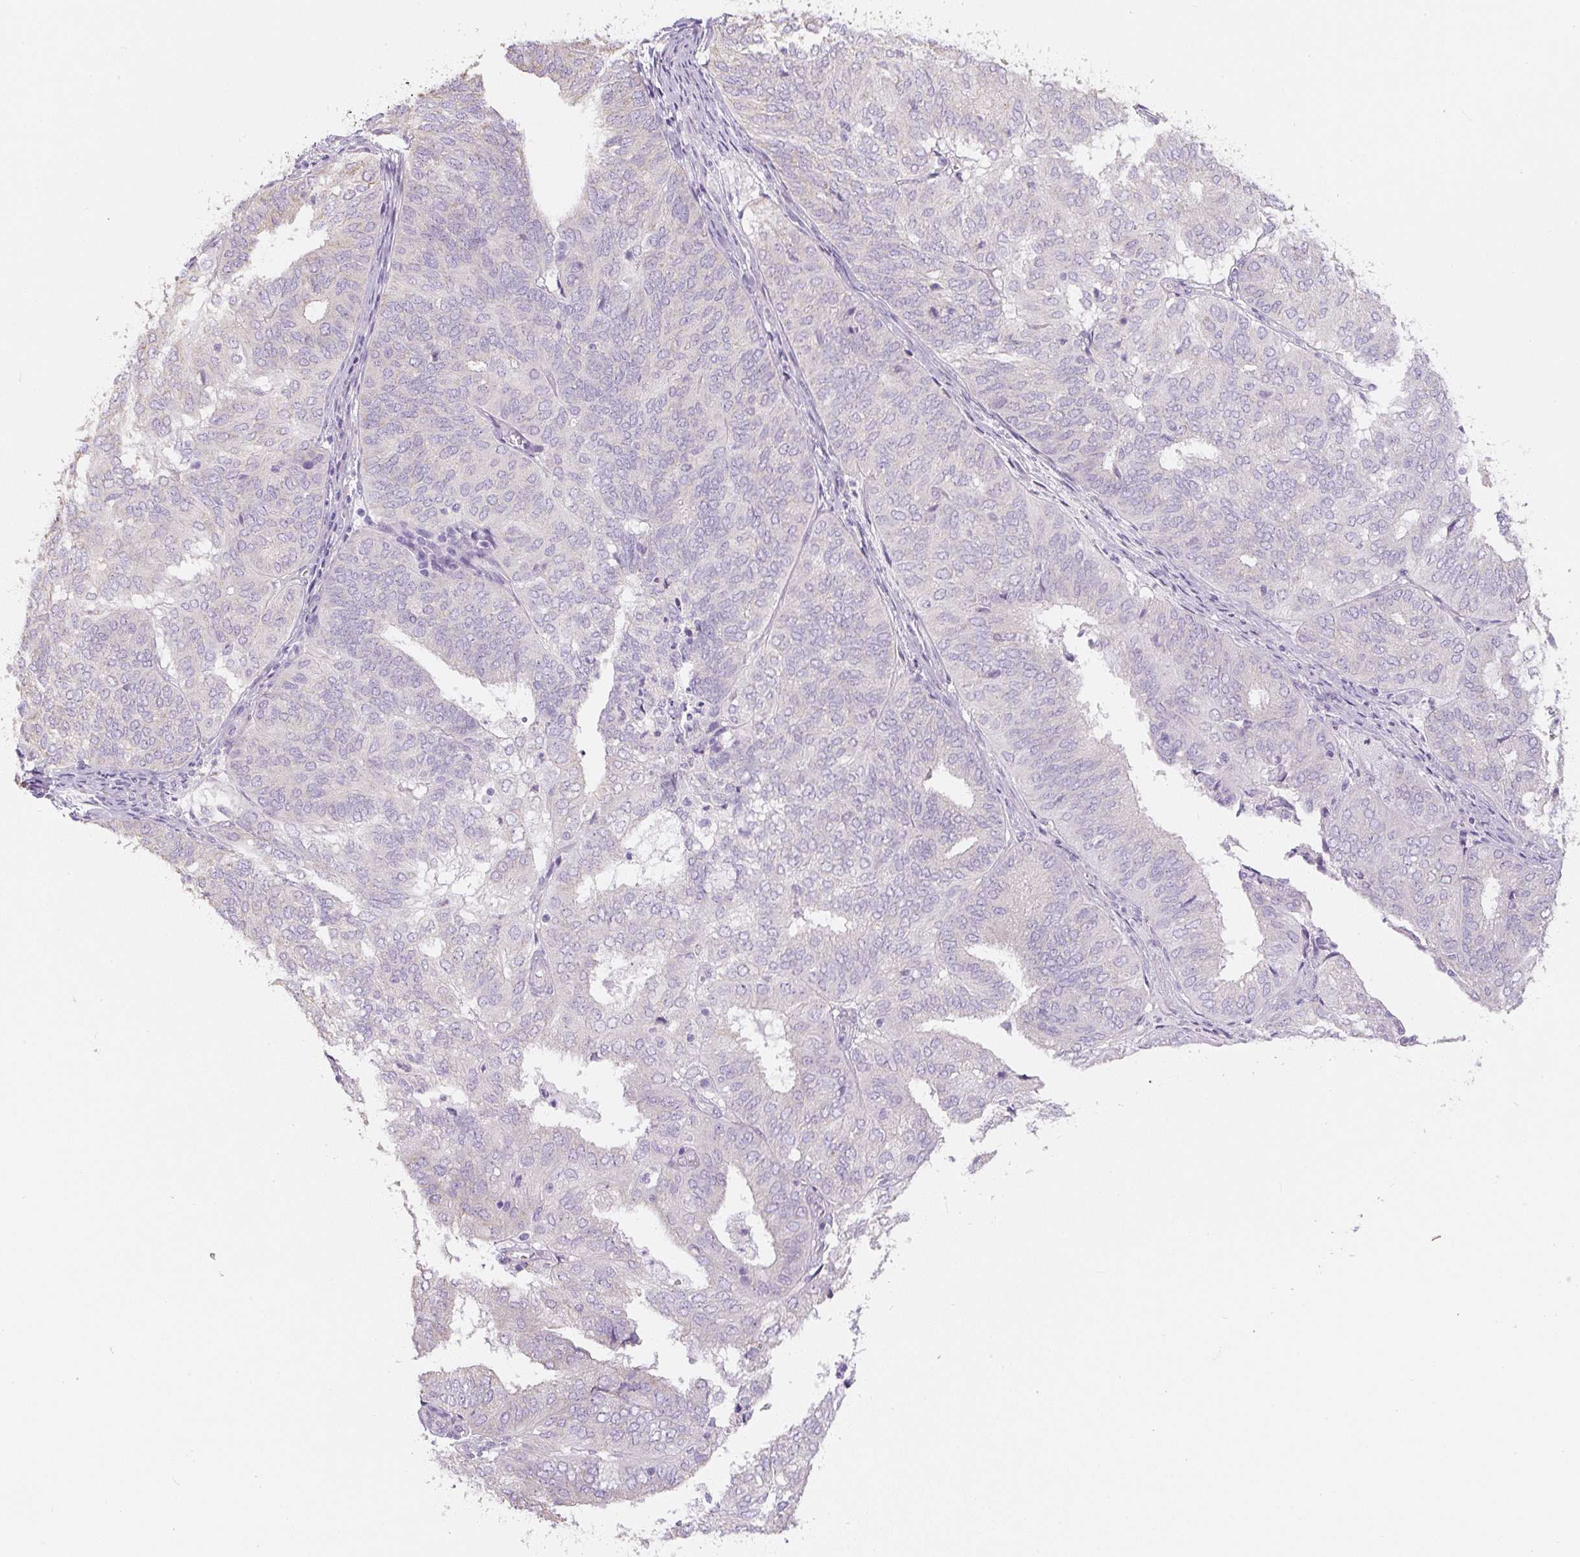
{"staining": {"intensity": "negative", "quantity": "none", "location": "none"}, "tissue": "endometrial cancer", "cell_type": "Tumor cells", "image_type": "cancer", "snomed": [{"axis": "morphology", "description": "Adenocarcinoma, NOS"}, {"axis": "topography", "description": "Uterus"}], "caption": "IHC image of endometrial cancer (adenocarcinoma) stained for a protein (brown), which reveals no staining in tumor cells.", "gene": "PWWP3B", "patient": {"sex": "female", "age": 60}}